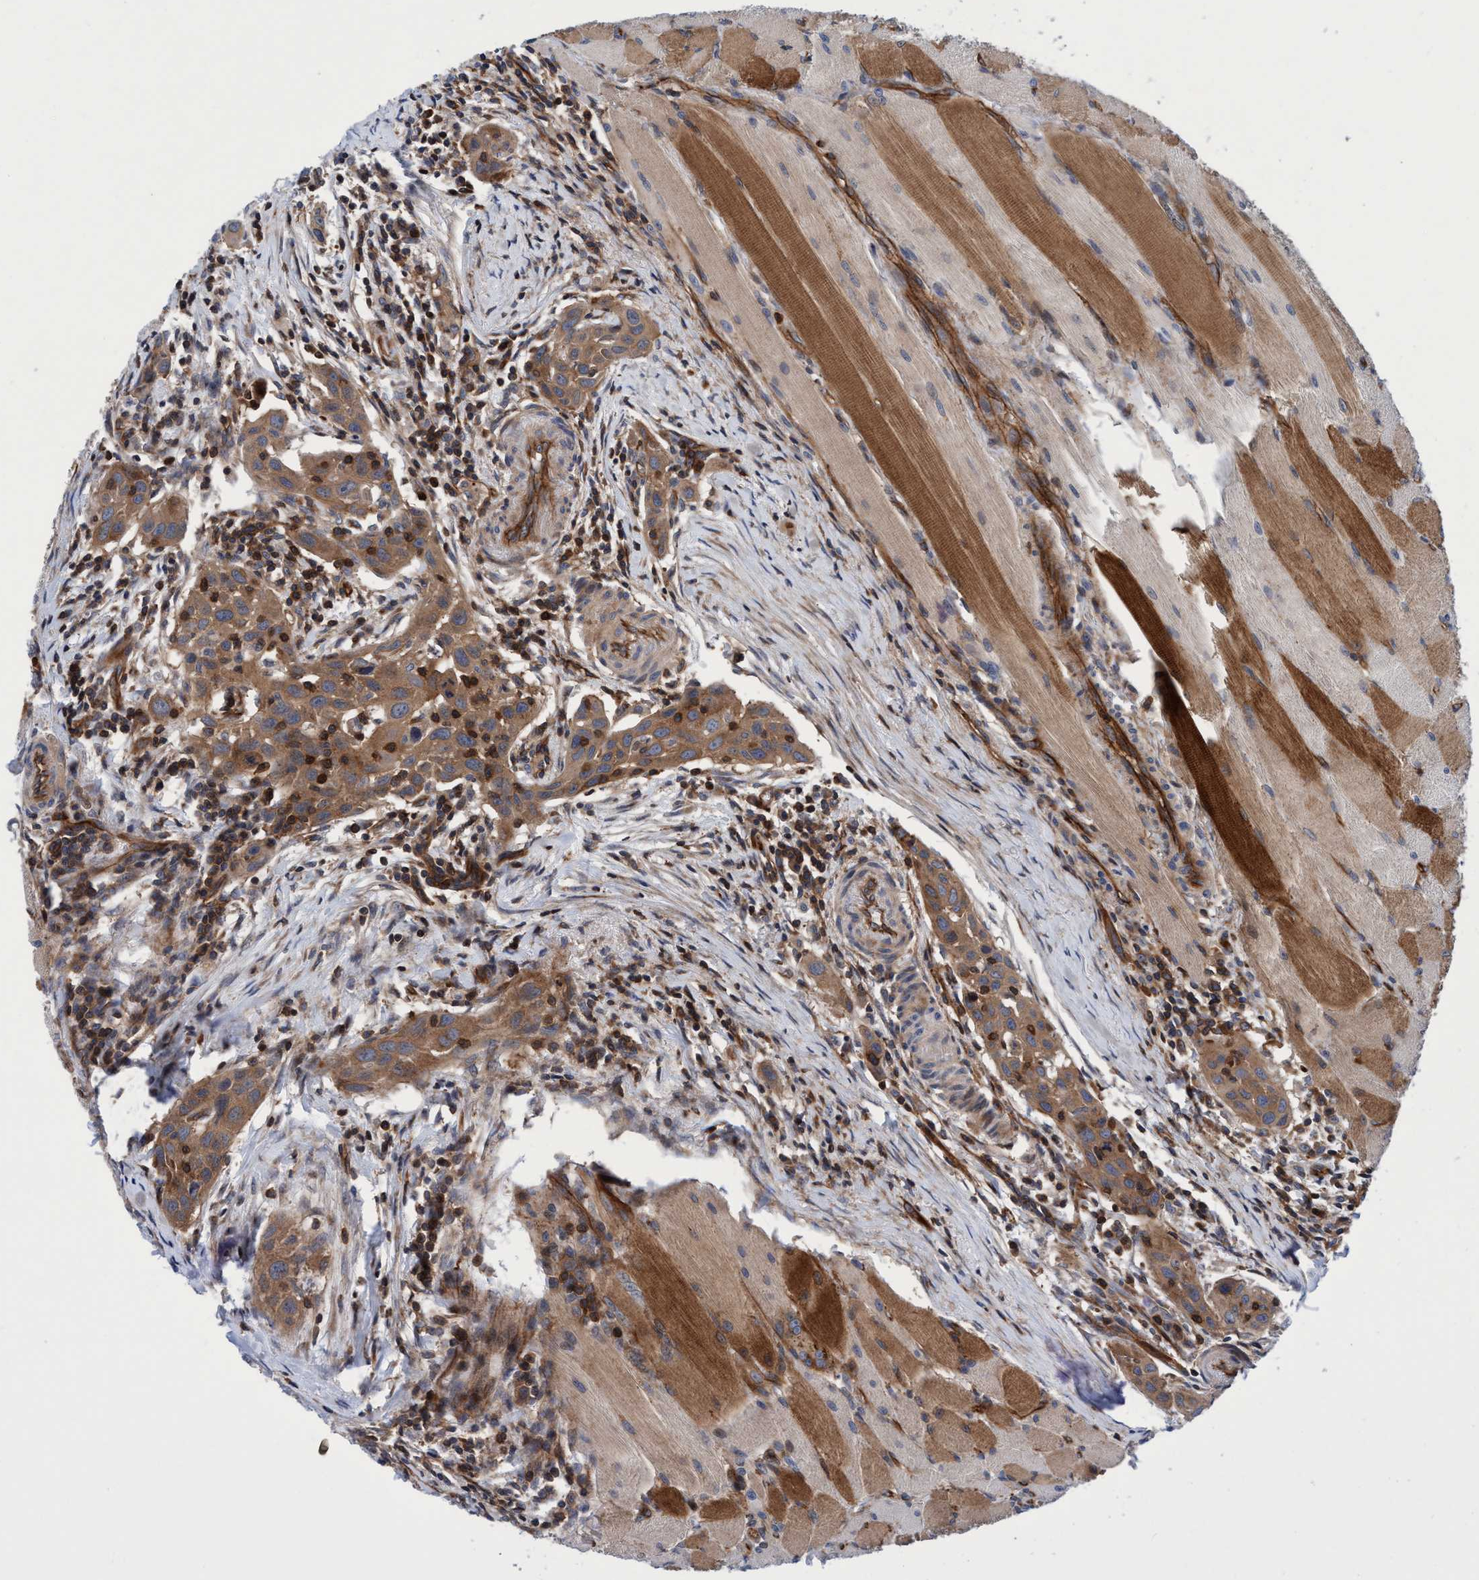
{"staining": {"intensity": "moderate", "quantity": ">75%", "location": "cytoplasmic/membranous"}, "tissue": "head and neck cancer", "cell_type": "Tumor cells", "image_type": "cancer", "snomed": [{"axis": "morphology", "description": "Squamous cell carcinoma, NOS"}, {"axis": "topography", "description": "Oral tissue"}, {"axis": "topography", "description": "Head-Neck"}], "caption": "A medium amount of moderate cytoplasmic/membranous positivity is appreciated in about >75% of tumor cells in head and neck cancer tissue.", "gene": "MCM3AP", "patient": {"sex": "female", "age": 50}}